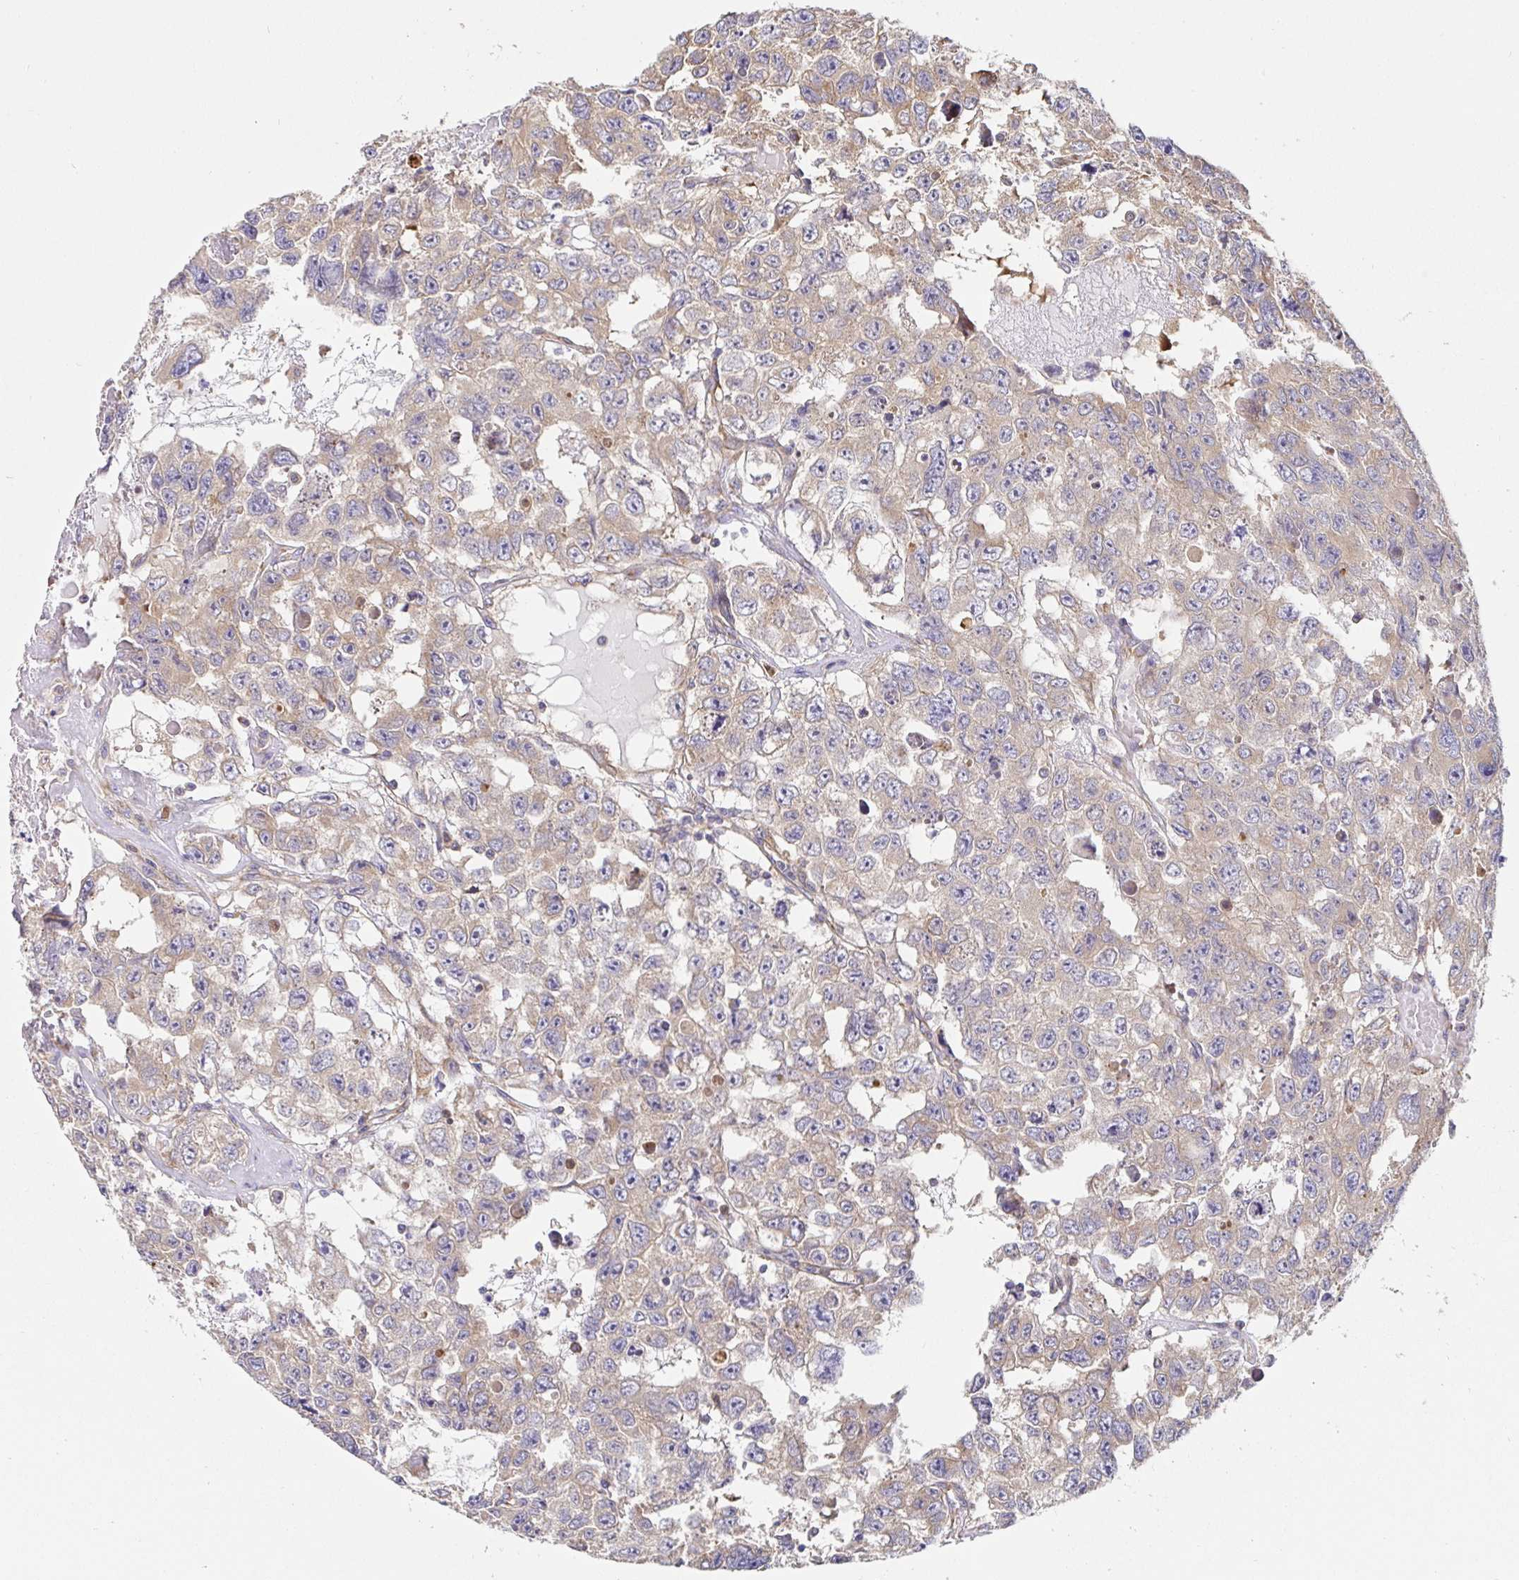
{"staining": {"intensity": "weak", "quantity": "25%-75%", "location": "cytoplasmic/membranous"}, "tissue": "testis cancer", "cell_type": "Tumor cells", "image_type": "cancer", "snomed": [{"axis": "morphology", "description": "Seminoma, NOS"}, {"axis": "topography", "description": "Testis"}], "caption": "Protein analysis of testis cancer tissue reveals weak cytoplasmic/membranous staining in about 25%-75% of tumor cells. Immunohistochemistry stains the protein in brown and the nuclei are stained blue.", "gene": "PDPK1", "patient": {"sex": "male", "age": 26}}